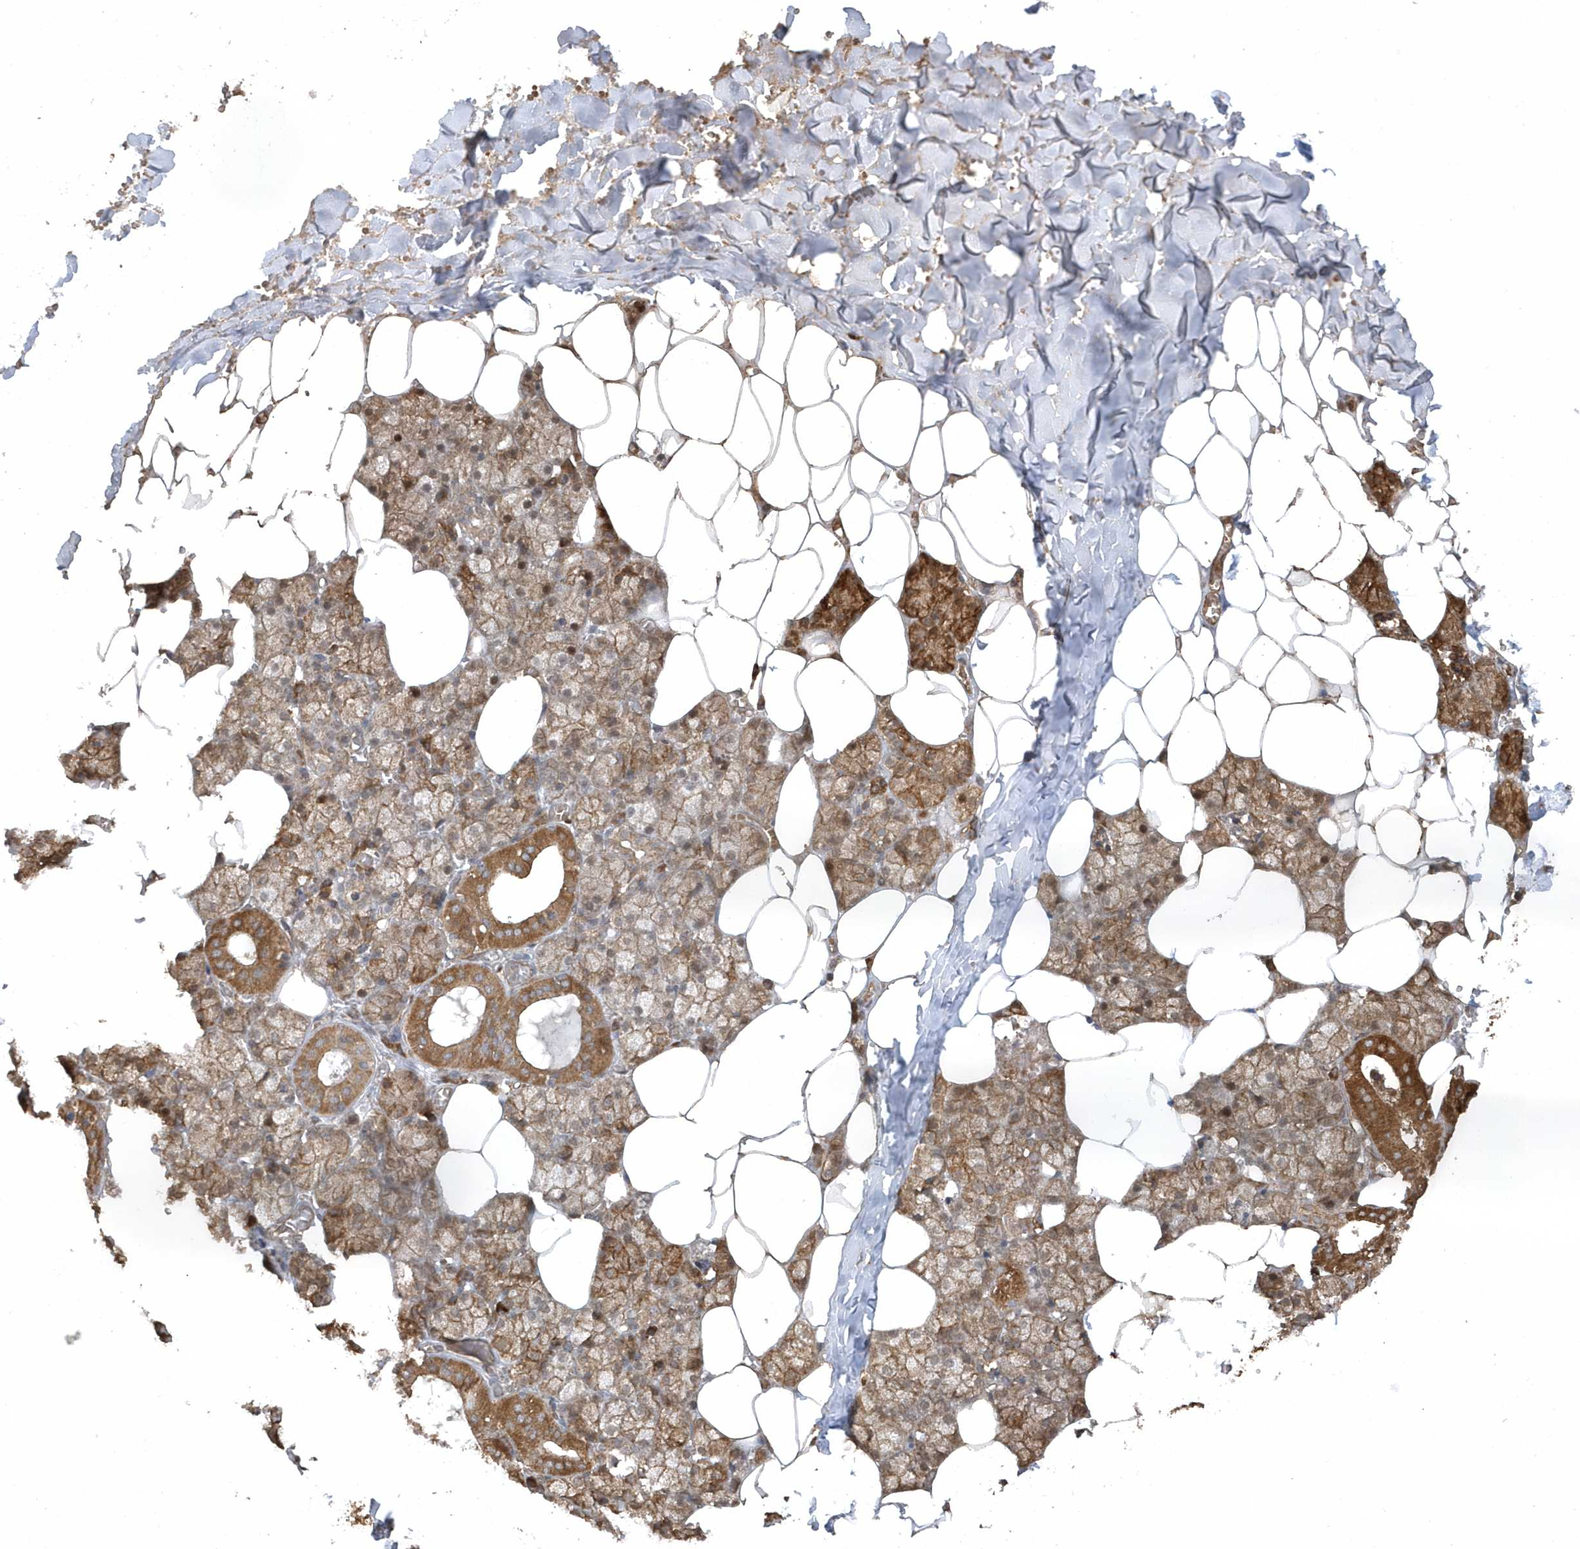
{"staining": {"intensity": "moderate", "quantity": ">75%", "location": "cytoplasmic/membranous,nuclear"}, "tissue": "salivary gland", "cell_type": "Glandular cells", "image_type": "normal", "snomed": [{"axis": "morphology", "description": "Normal tissue, NOS"}, {"axis": "topography", "description": "Salivary gland"}], "caption": "About >75% of glandular cells in normal salivary gland demonstrate moderate cytoplasmic/membranous,nuclear protein positivity as visualized by brown immunohistochemical staining.", "gene": "HERPUD1", "patient": {"sex": "male", "age": 62}}